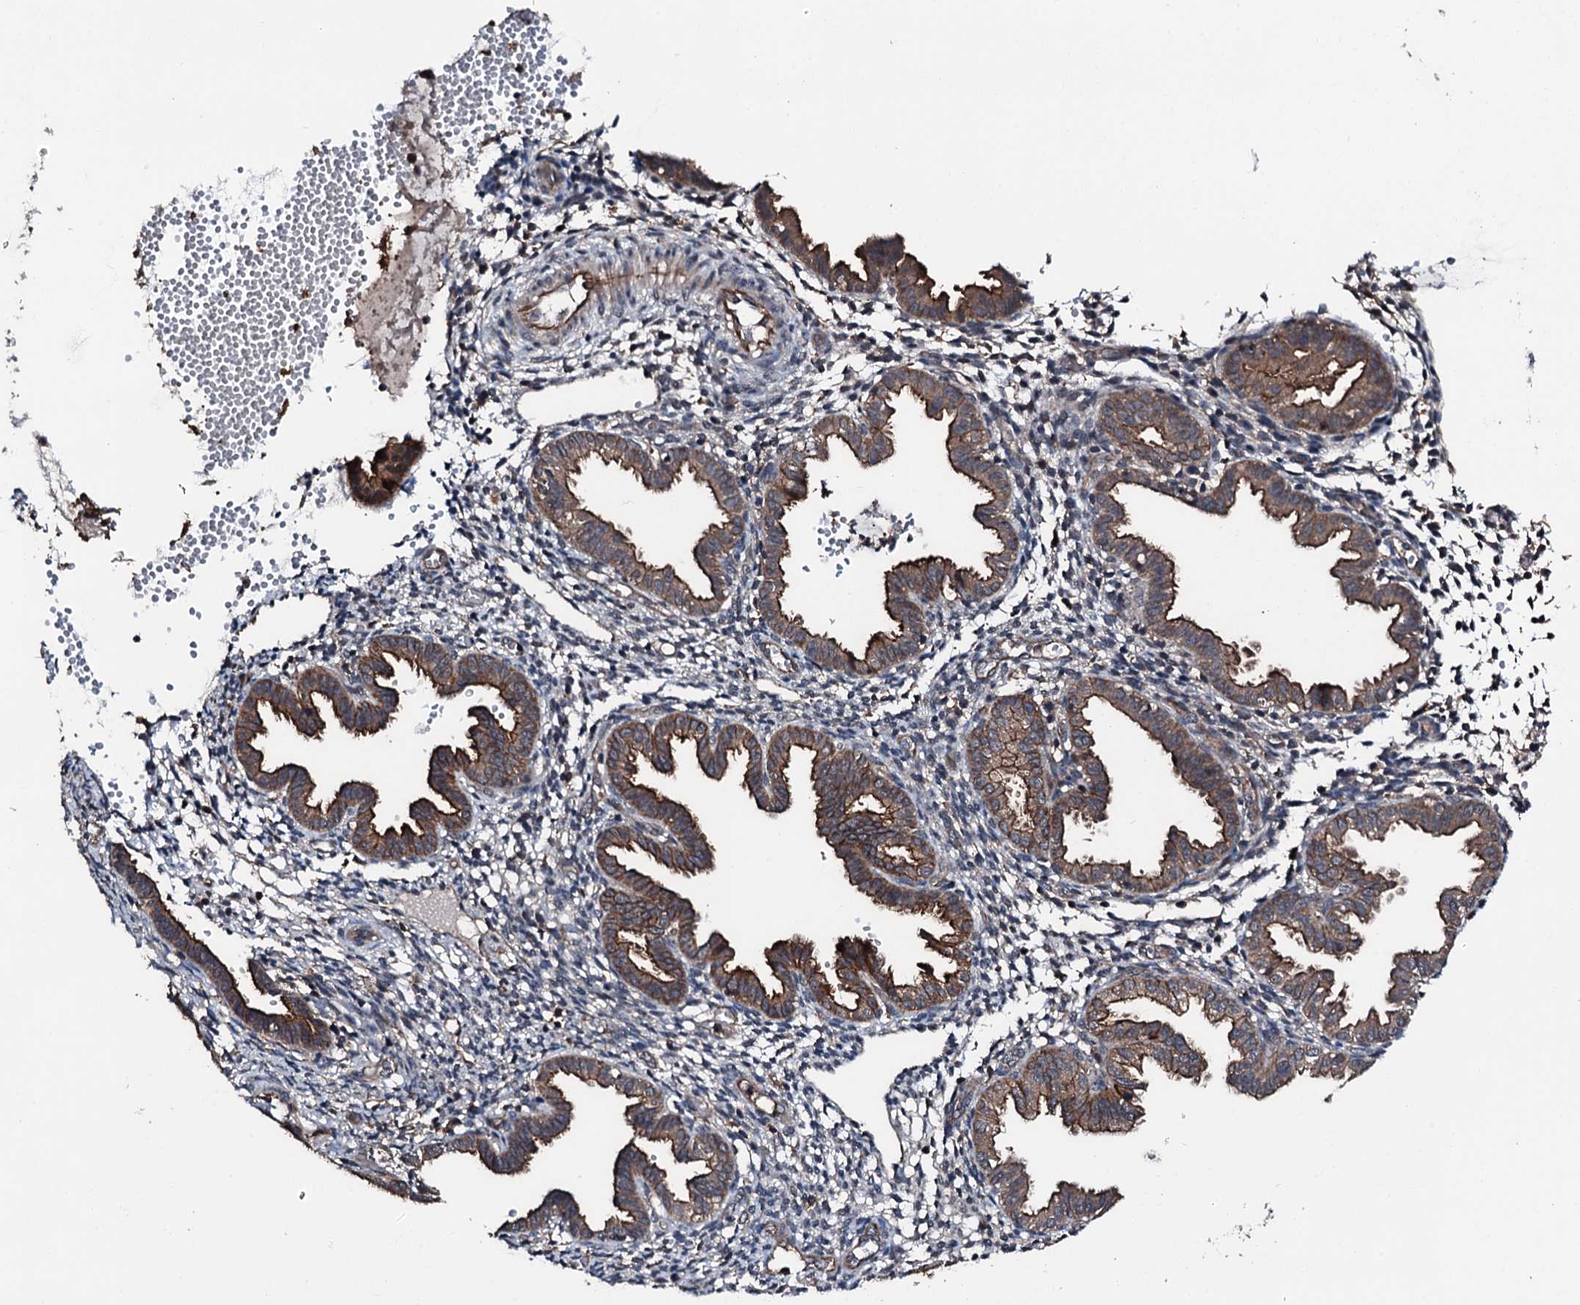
{"staining": {"intensity": "weak", "quantity": "<25%", "location": "cytoplasmic/membranous"}, "tissue": "endometrium", "cell_type": "Cells in endometrial stroma", "image_type": "normal", "snomed": [{"axis": "morphology", "description": "Normal tissue, NOS"}, {"axis": "topography", "description": "Endometrium"}], "caption": "The image demonstrates no significant staining in cells in endometrial stroma of endometrium. The staining is performed using DAB brown chromogen with nuclei counter-stained in using hematoxylin.", "gene": "FGD4", "patient": {"sex": "female", "age": 33}}